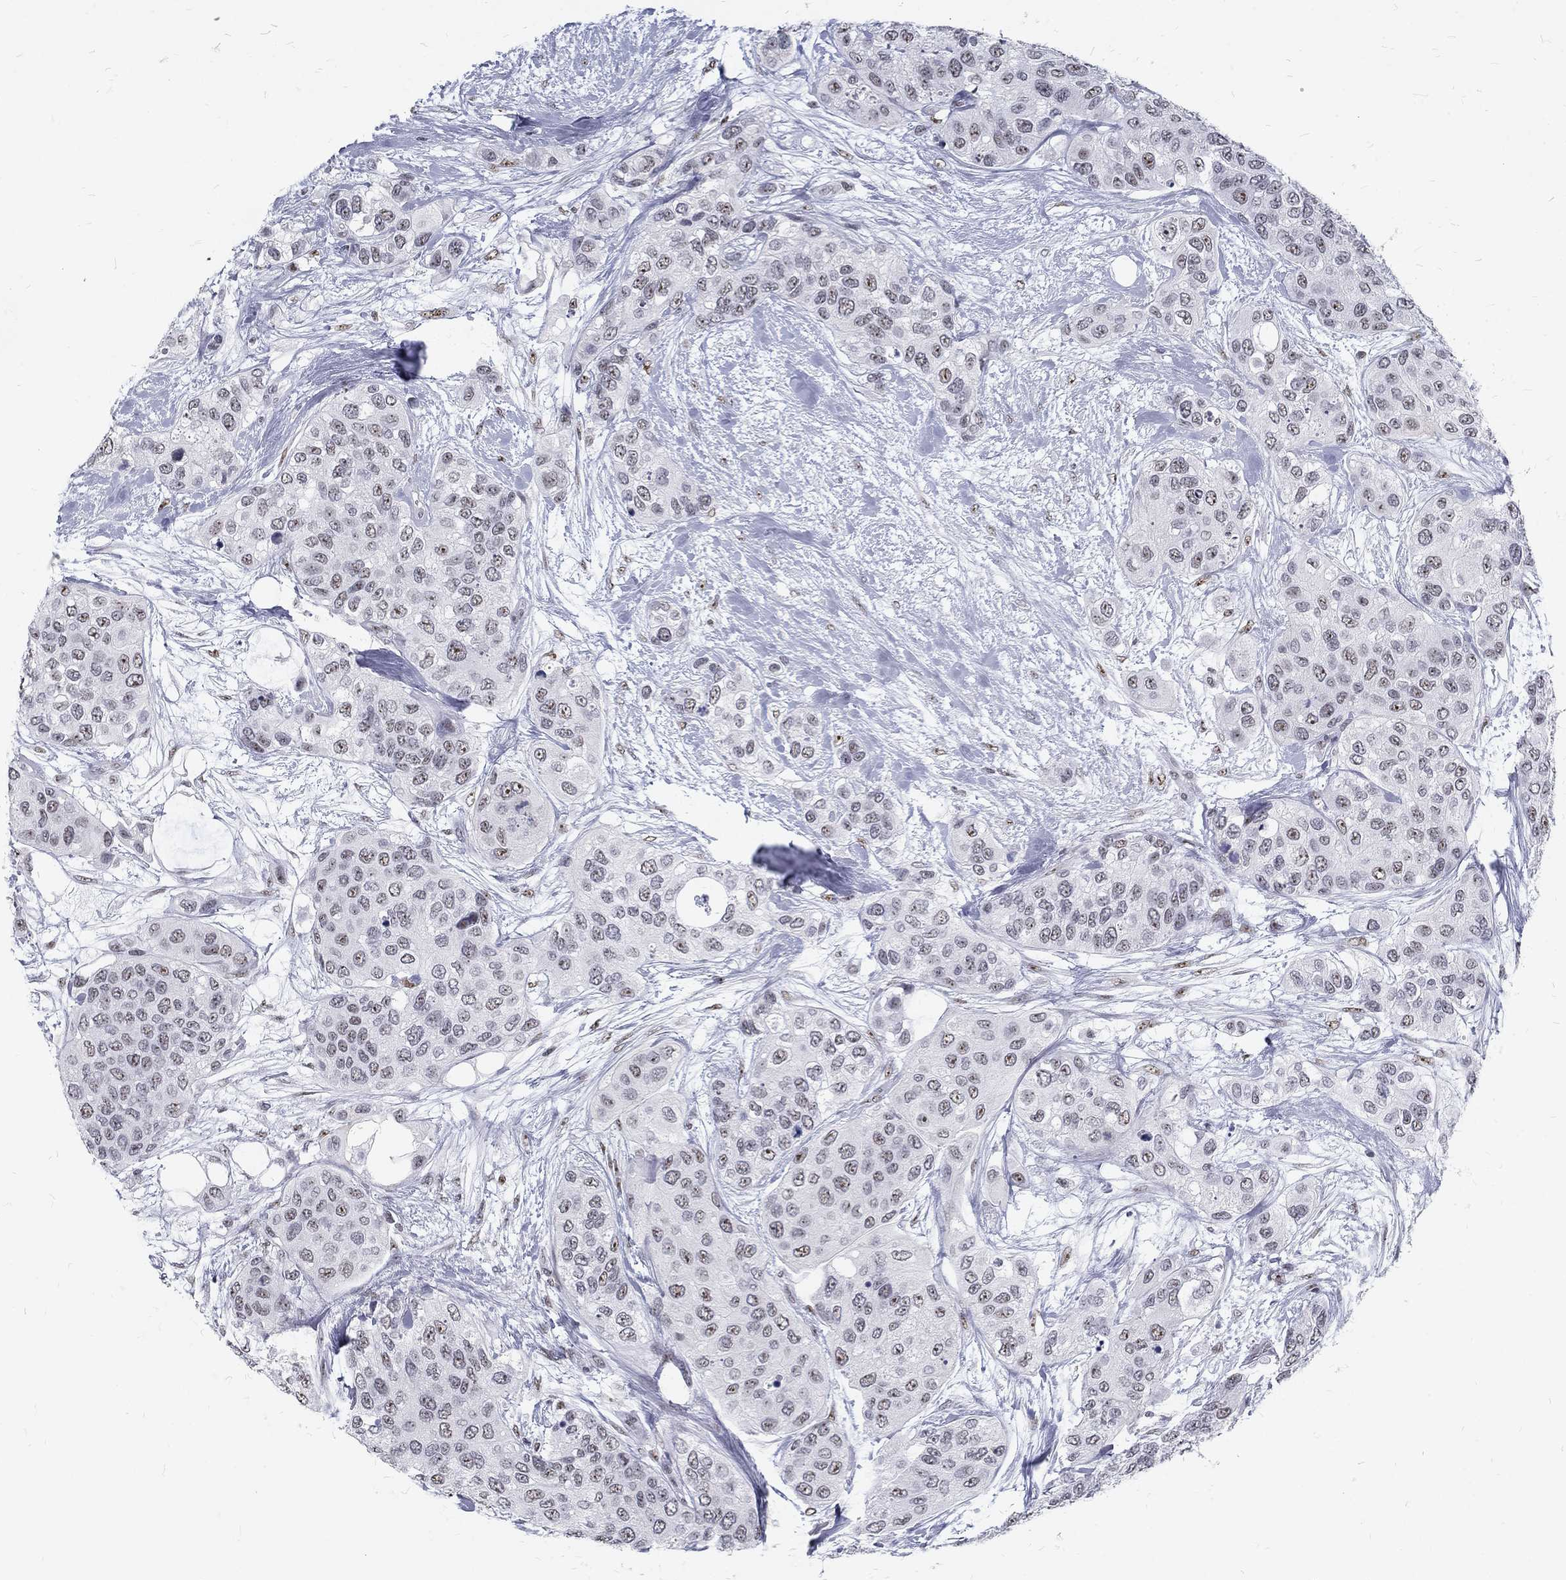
{"staining": {"intensity": "negative", "quantity": "none", "location": "none"}, "tissue": "urothelial cancer", "cell_type": "Tumor cells", "image_type": "cancer", "snomed": [{"axis": "morphology", "description": "Urothelial carcinoma, High grade"}, {"axis": "topography", "description": "Urinary bladder"}], "caption": "IHC micrograph of neoplastic tissue: human urothelial cancer stained with DAB (3,3'-diaminobenzidine) displays no significant protein staining in tumor cells.", "gene": "SNORC", "patient": {"sex": "male", "age": 77}}